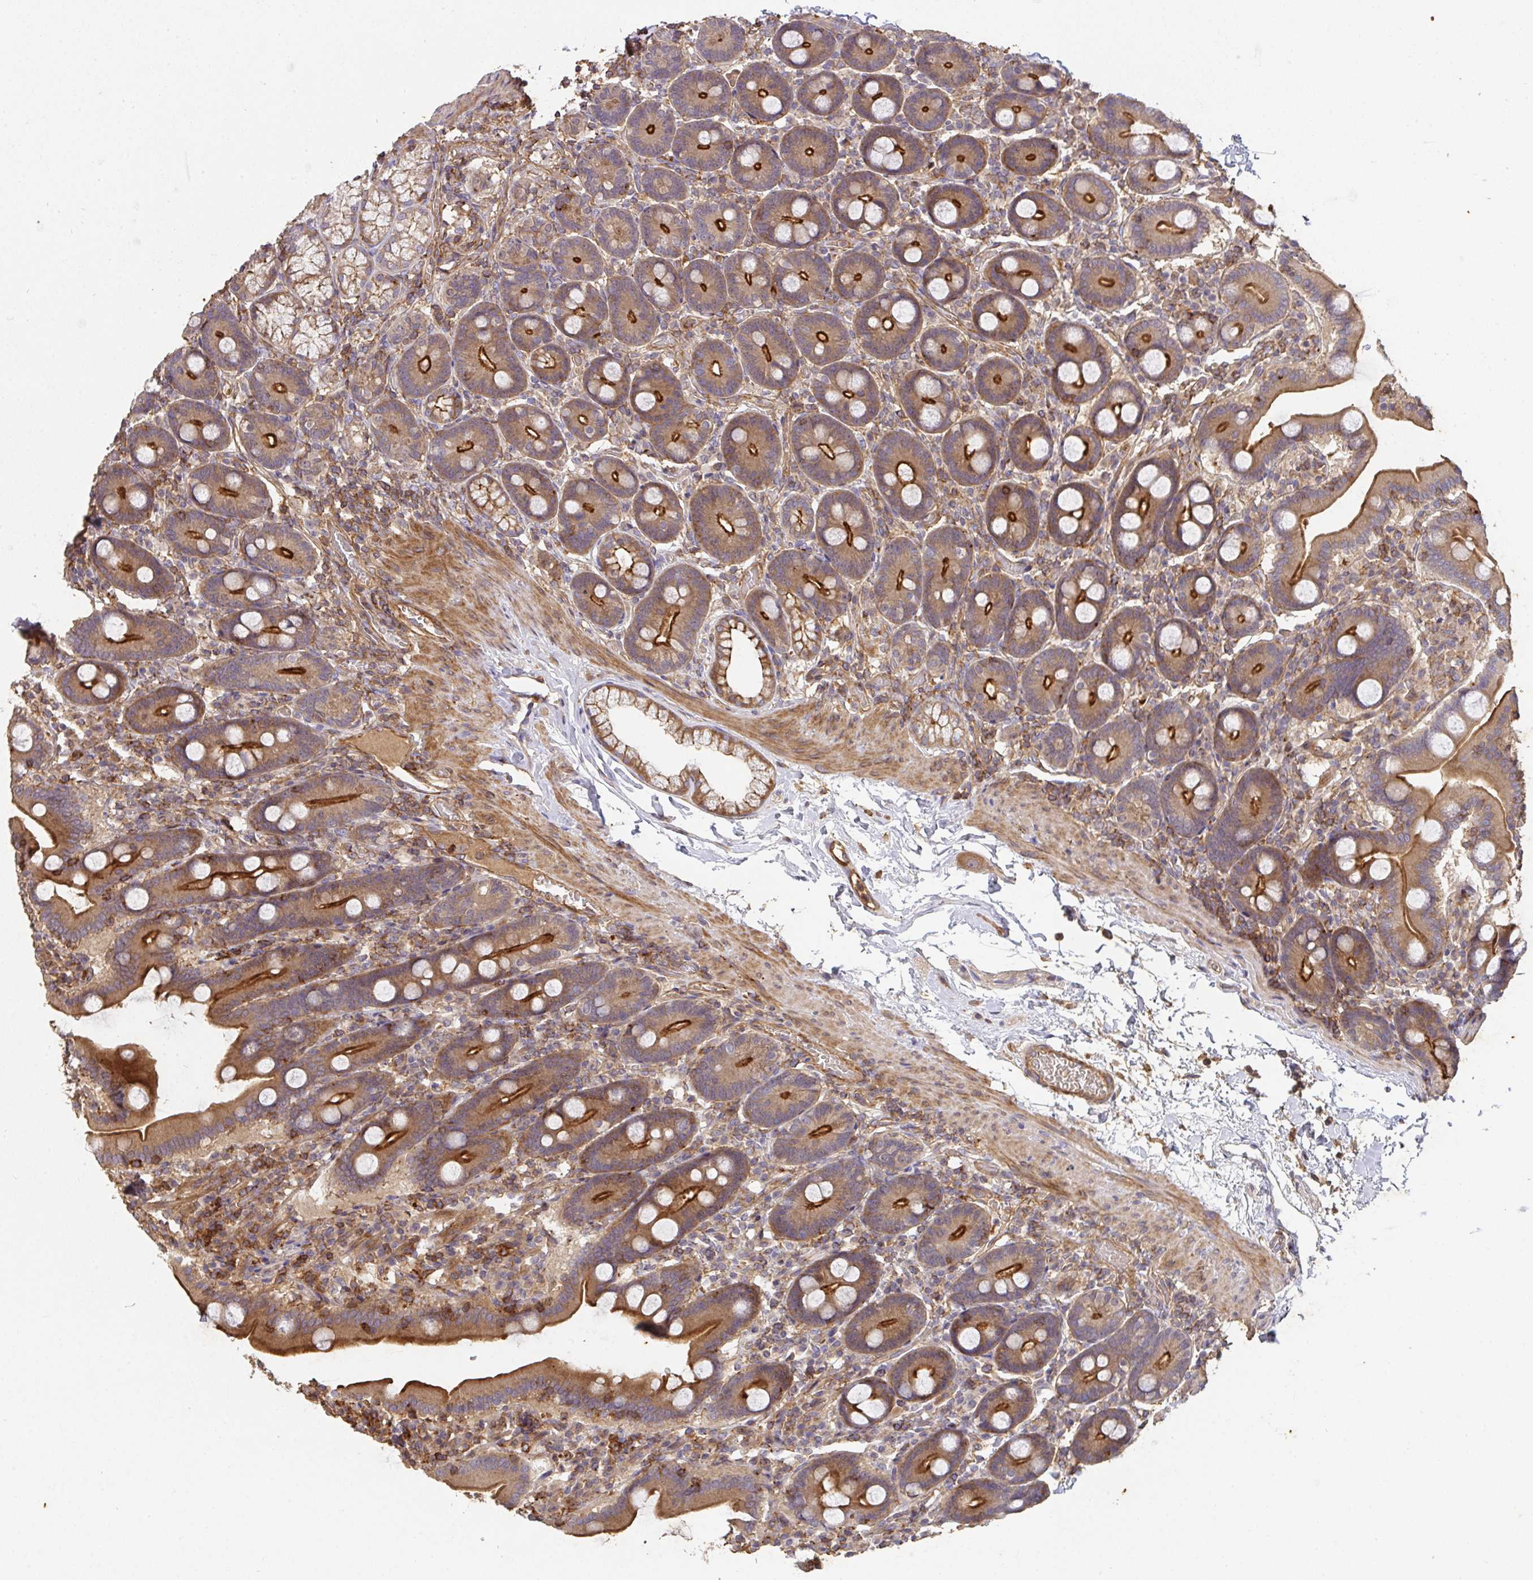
{"staining": {"intensity": "strong", "quantity": ">75%", "location": "cytoplasmic/membranous"}, "tissue": "duodenum", "cell_type": "Glandular cells", "image_type": "normal", "snomed": [{"axis": "morphology", "description": "Normal tissue, NOS"}, {"axis": "topography", "description": "Duodenum"}], "caption": "This is a histology image of IHC staining of benign duodenum, which shows strong expression in the cytoplasmic/membranous of glandular cells.", "gene": "TNMD", "patient": {"sex": "male", "age": 55}}